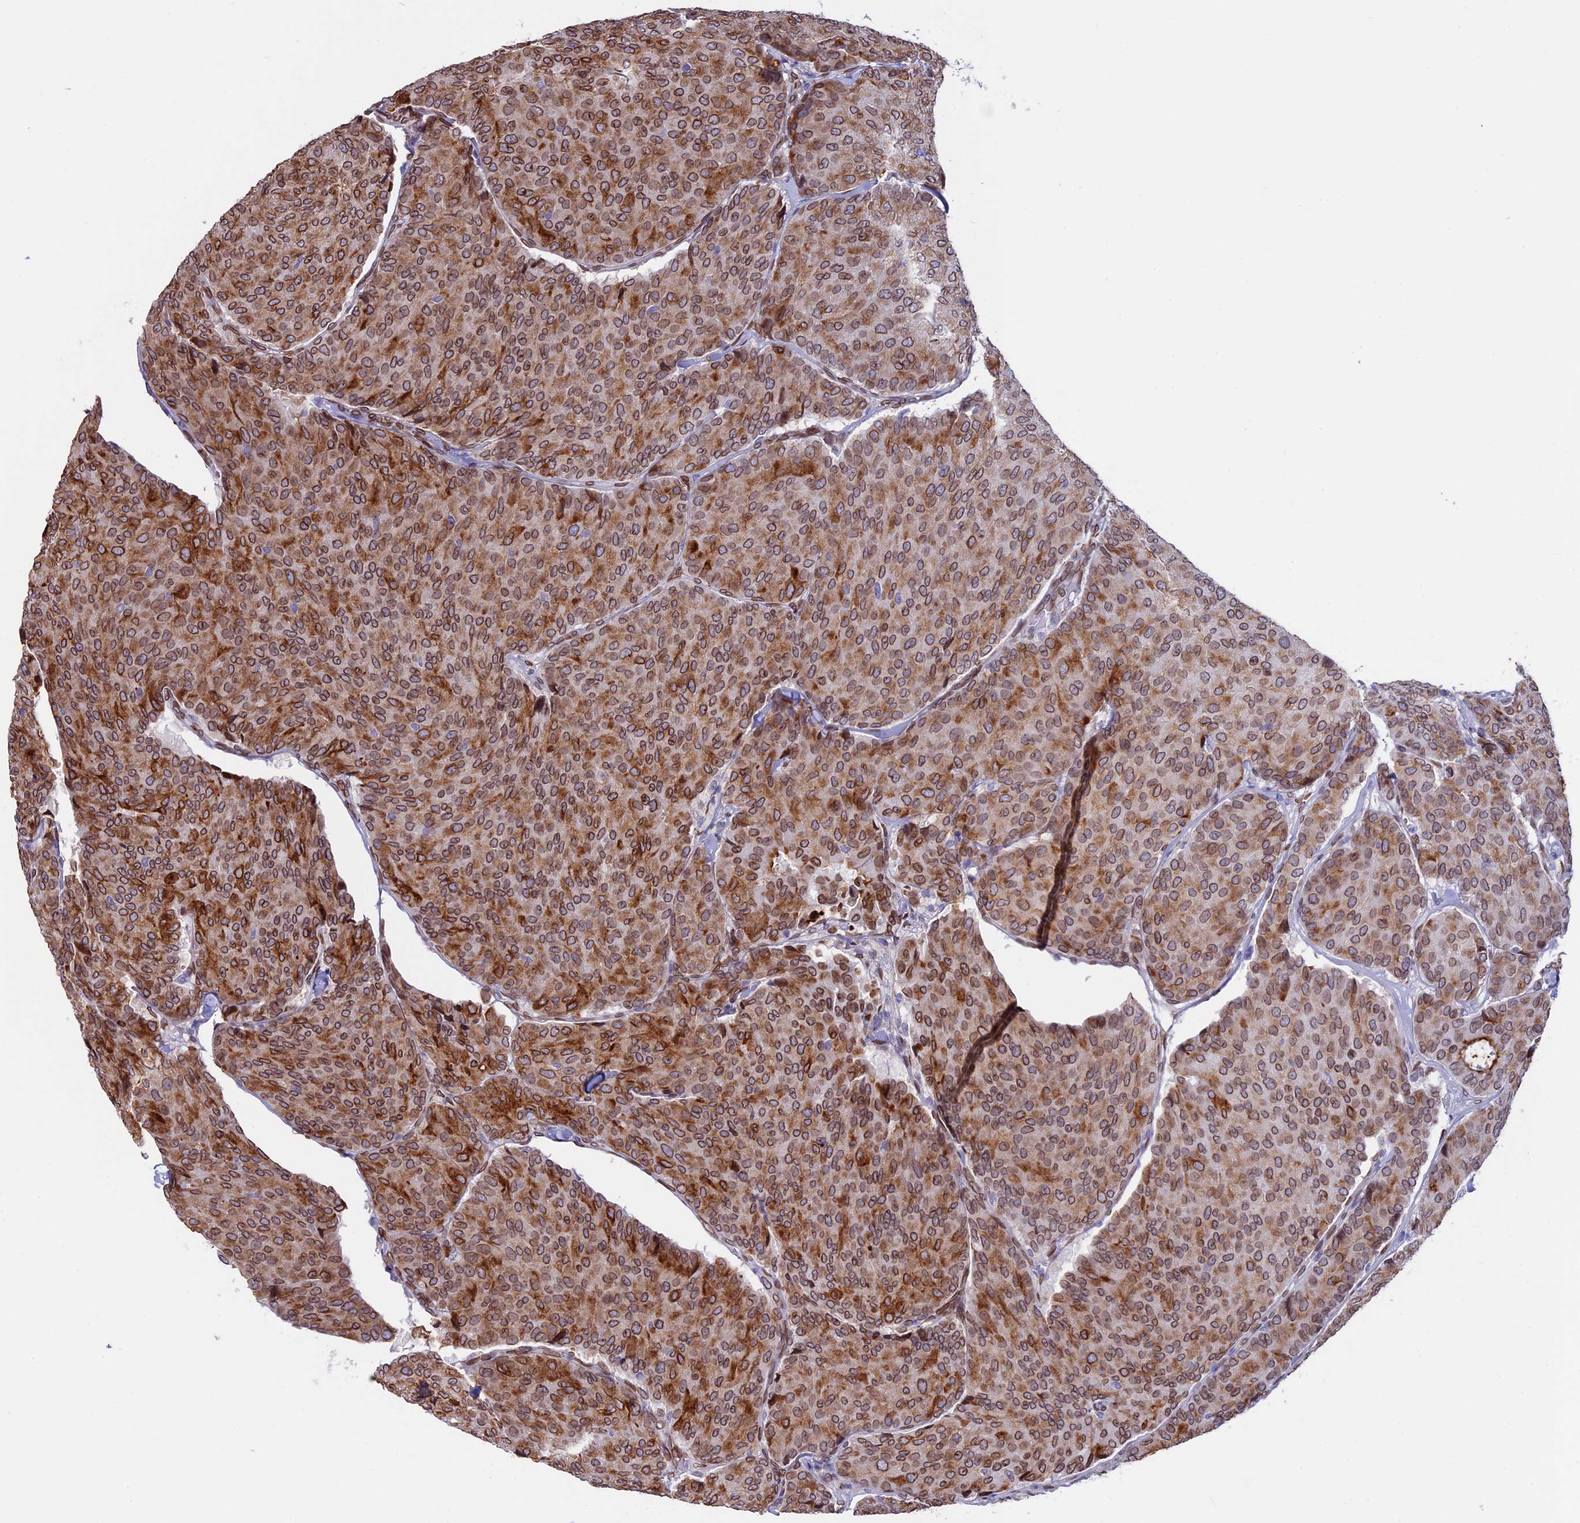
{"staining": {"intensity": "moderate", "quantity": ">75%", "location": "cytoplasmic/membranous,nuclear"}, "tissue": "breast cancer", "cell_type": "Tumor cells", "image_type": "cancer", "snomed": [{"axis": "morphology", "description": "Duct carcinoma"}, {"axis": "topography", "description": "Breast"}], "caption": "An image showing moderate cytoplasmic/membranous and nuclear staining in about >75% of tumor cells in breast cancer, as visualized by brown immunohistochemical staining.", "gene": "TMPRSS7", "patient": {"sex": "female", "age": 75}}